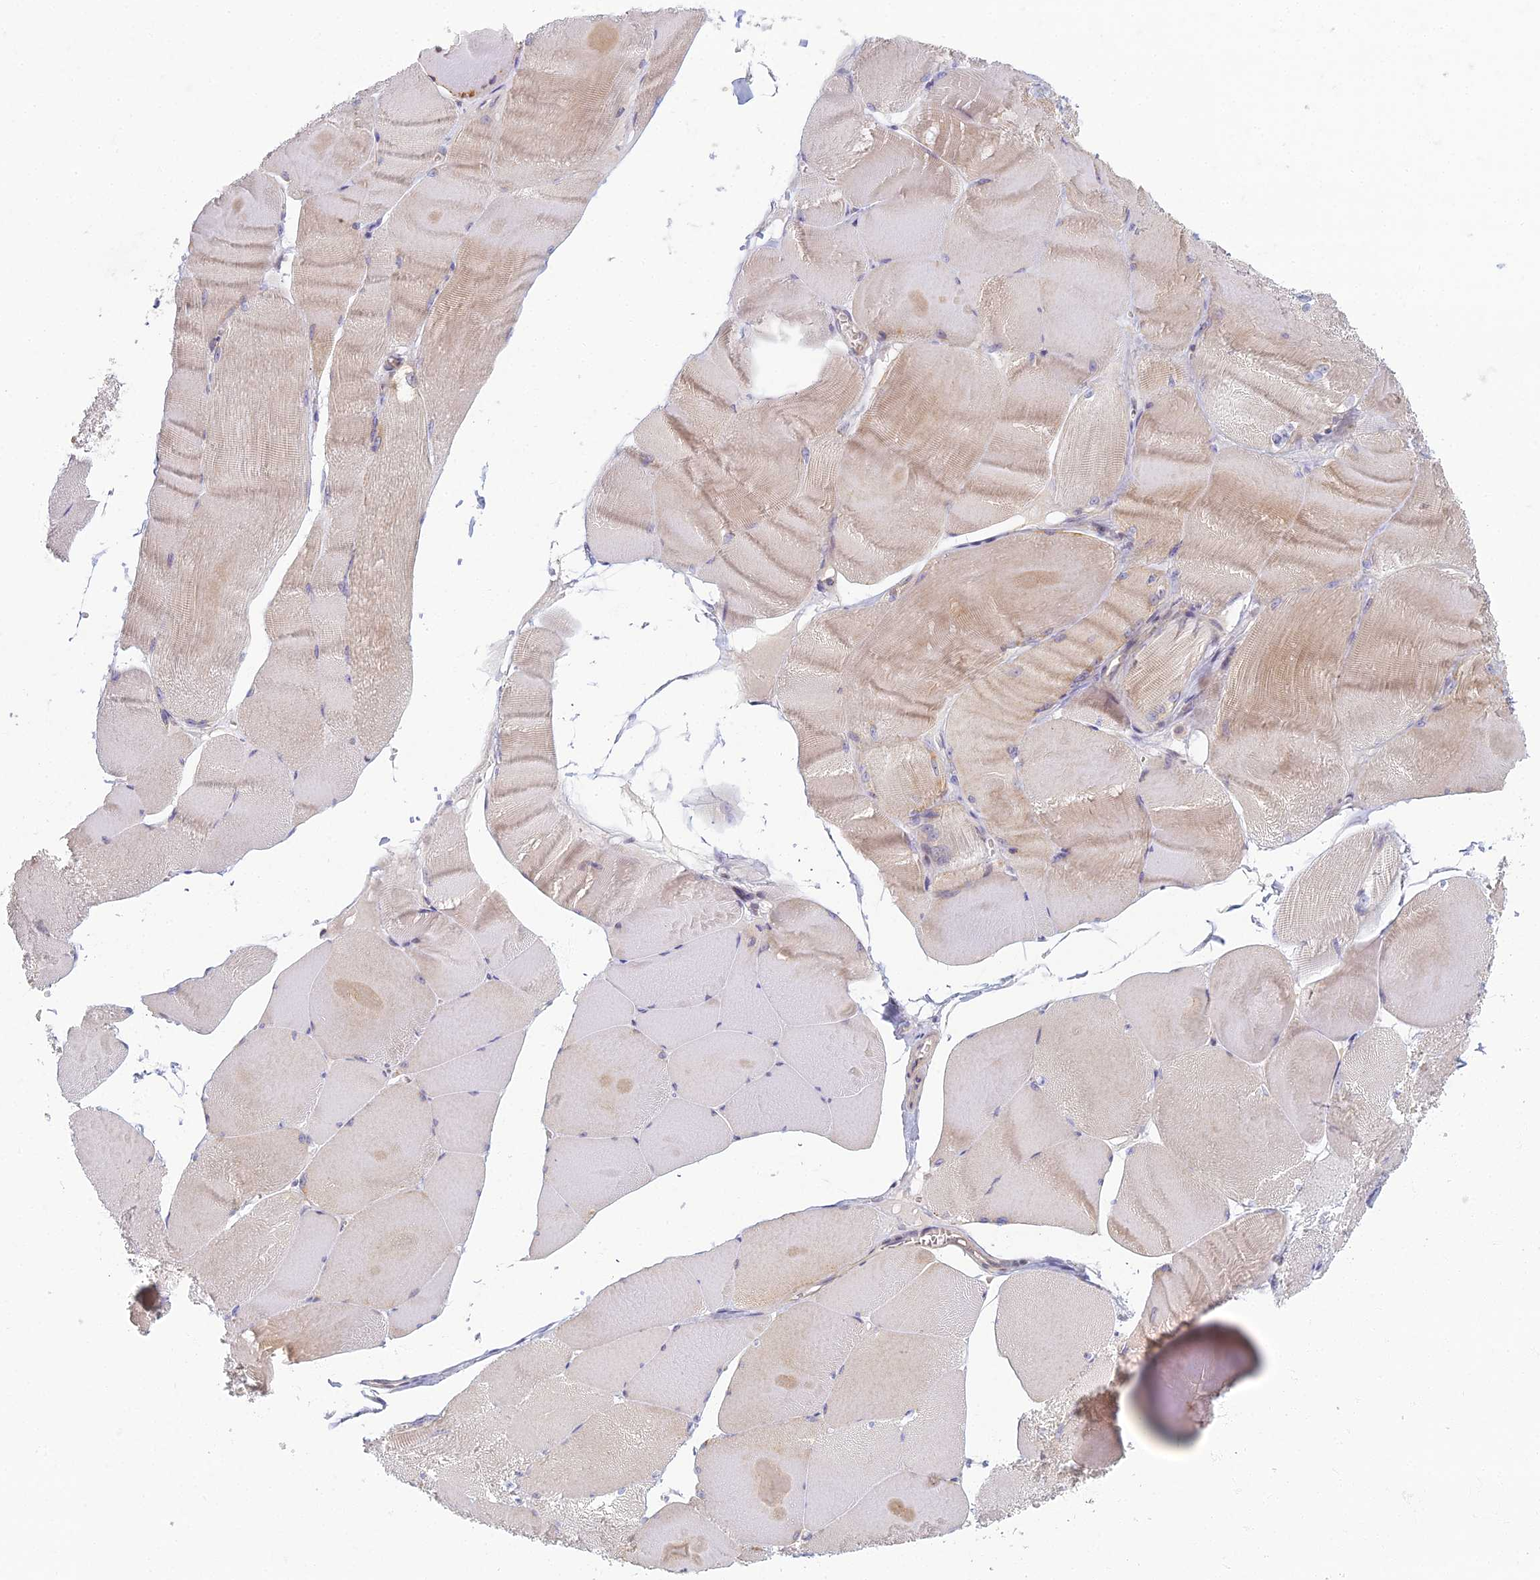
{"staining": {"intensity": "weak", "quantity": "25%-75%", "location": "cytoplasmic/membranous"}, "tissue": "skeletal muscle", "cell_type": "Myocytes", "image_type": "normal", "snomed": [{"axis": "morphology", "description": "Normal tissue, NOS"}, {"axis": "morphology", "description": "Basal cell carcinoma"}, {"axis": "topography", "description": "Skeletal muscle"}], "caption": "This photomicrograph reveals unremarkable skeletal muscle stained with immunohistochemistry (IHC) to label a protein in brown. The cytoplasmic/membranous of myocytes show weak positivity for the protein. Nuclei are counter-stained blue.", "gene": "CHMP4B", "patient": {"sex": "female", "age": 64}}